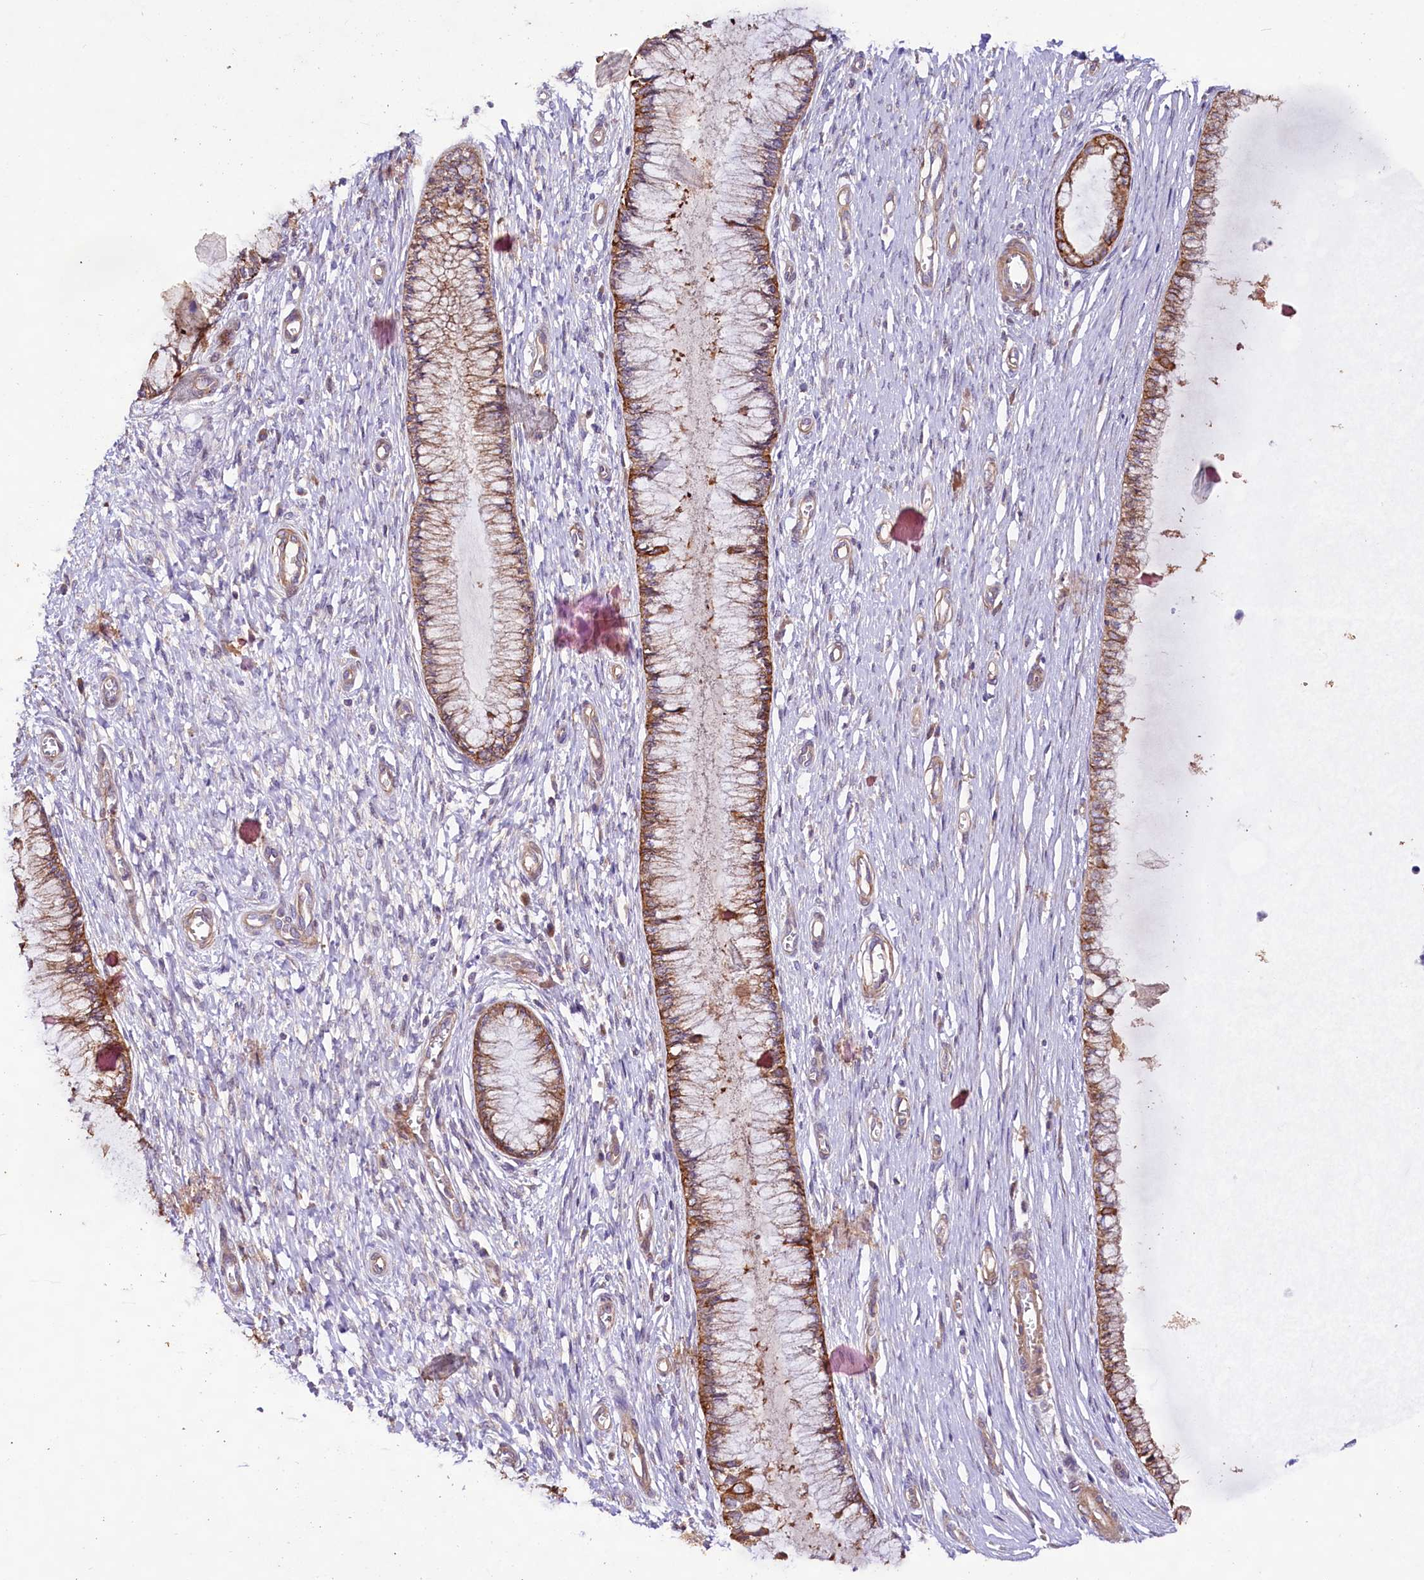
{"staining": {"intensity": "moderate", "quantity": ">75%", "location": "cytoplasmic/membranous"}, "tissue": "cervix", "cell_type": "Glandular cells", "image_type": "normal", "snomed": [{"axis": "morphology", "description": "Normal tissue, NOS"}, {"axis": "topography", "description": "Cervix"}], "caption": "Cervix stained with immunohistochemistry exhibits moderate cytoplasmic/membranous expression in about >75% of glandular cells.", "gene": "VPS11", "patient": {"sex": "female", "age": 55}}